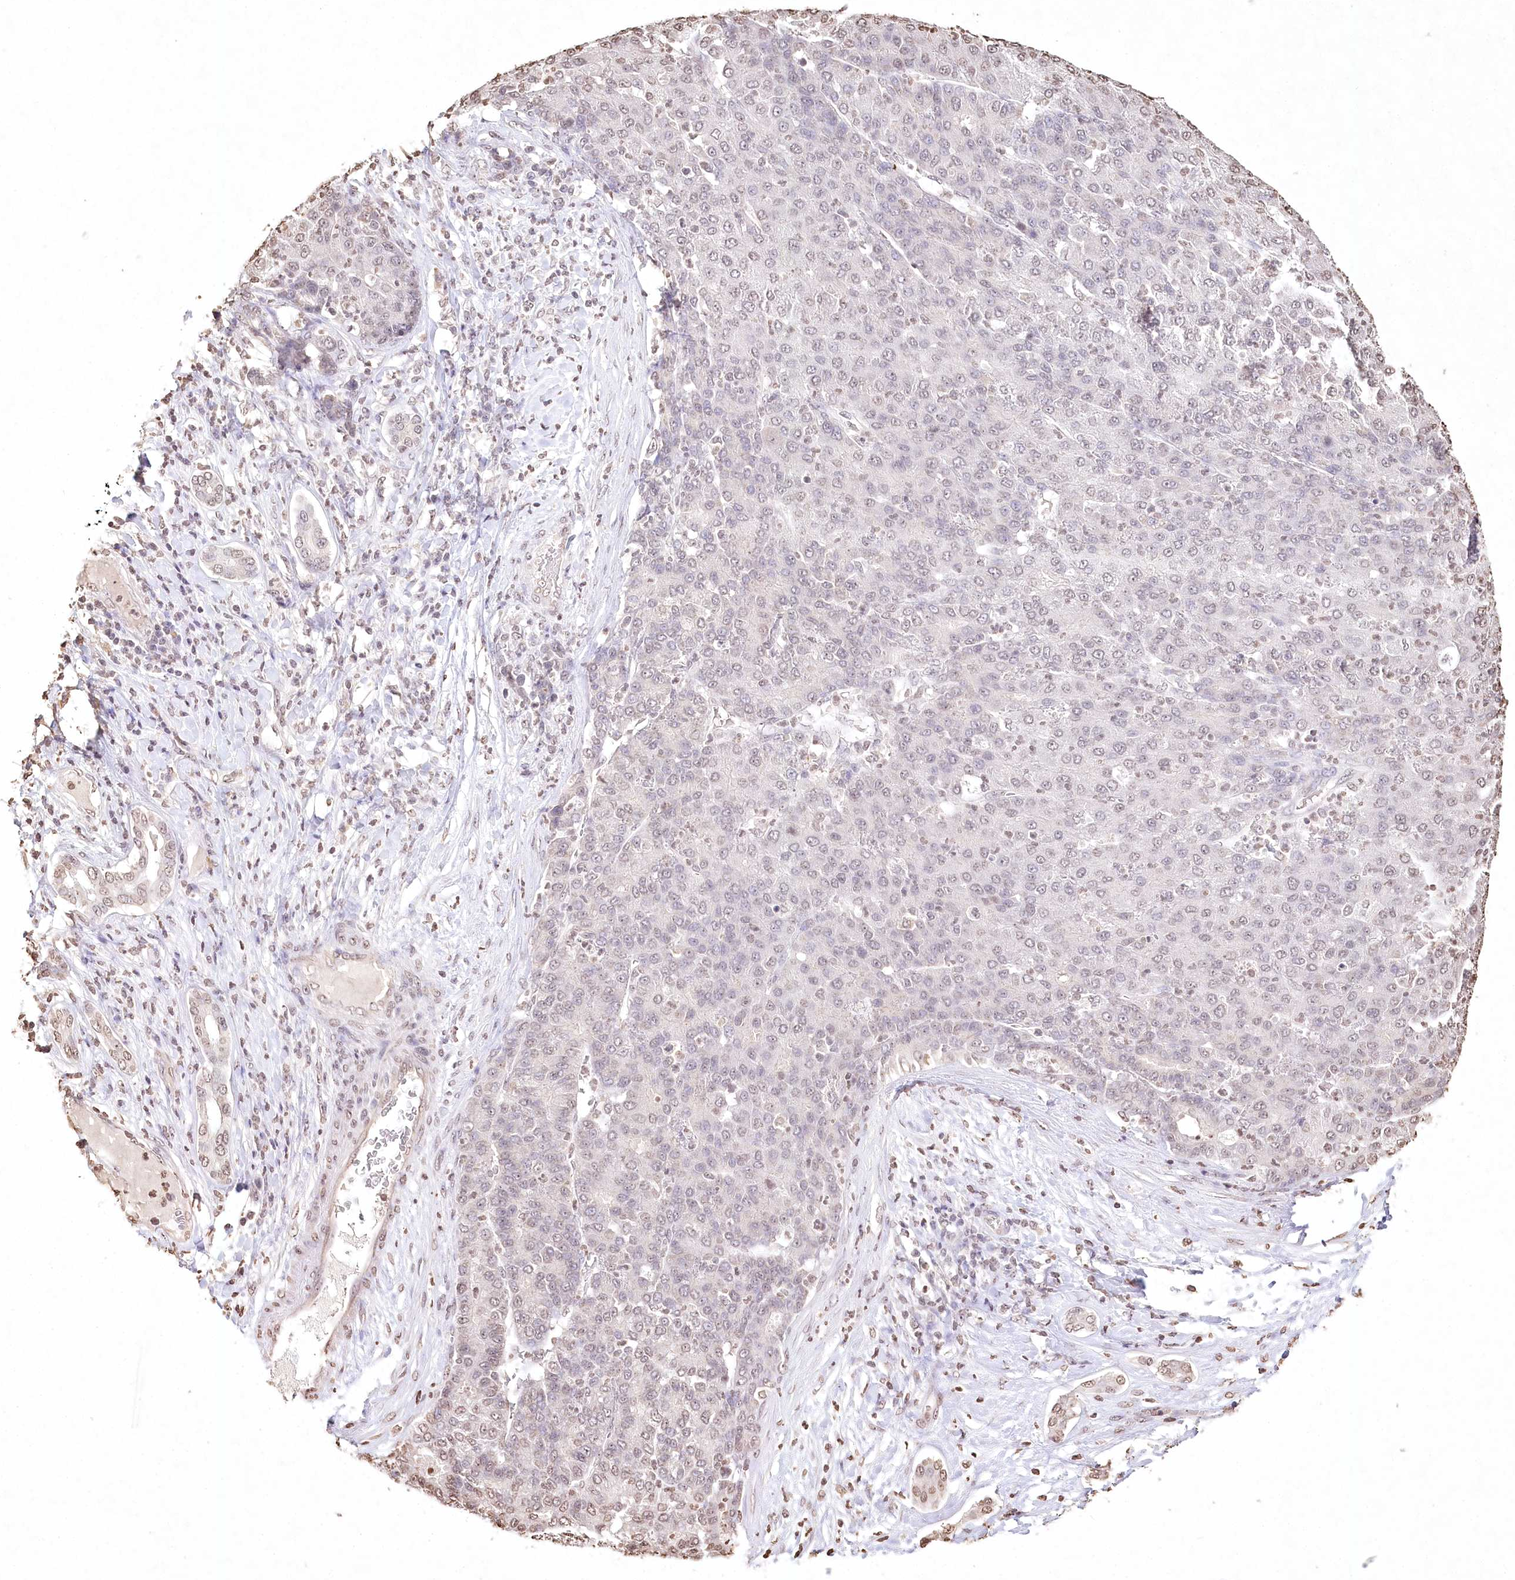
{"staining": {"intensity": "weak", "quantity": "<25%", "location": "nuclear"}, "tissue": "liver cancer", "cell_type": "Tumor cells", "image_type": "cancer", "snomed": [{"axis": "morphology", "description": "Carcinoma, Hepatocellular, NOS"}, {"axis": "topography", "description": "Liver"}], "caption": "Immunohistochemical staining of human hepatocellular carcinoma (liver) exhibits no significant staining in tumor cells.", "gene": "DMXL1", "patient": {"sex": "male", "age": 65}}